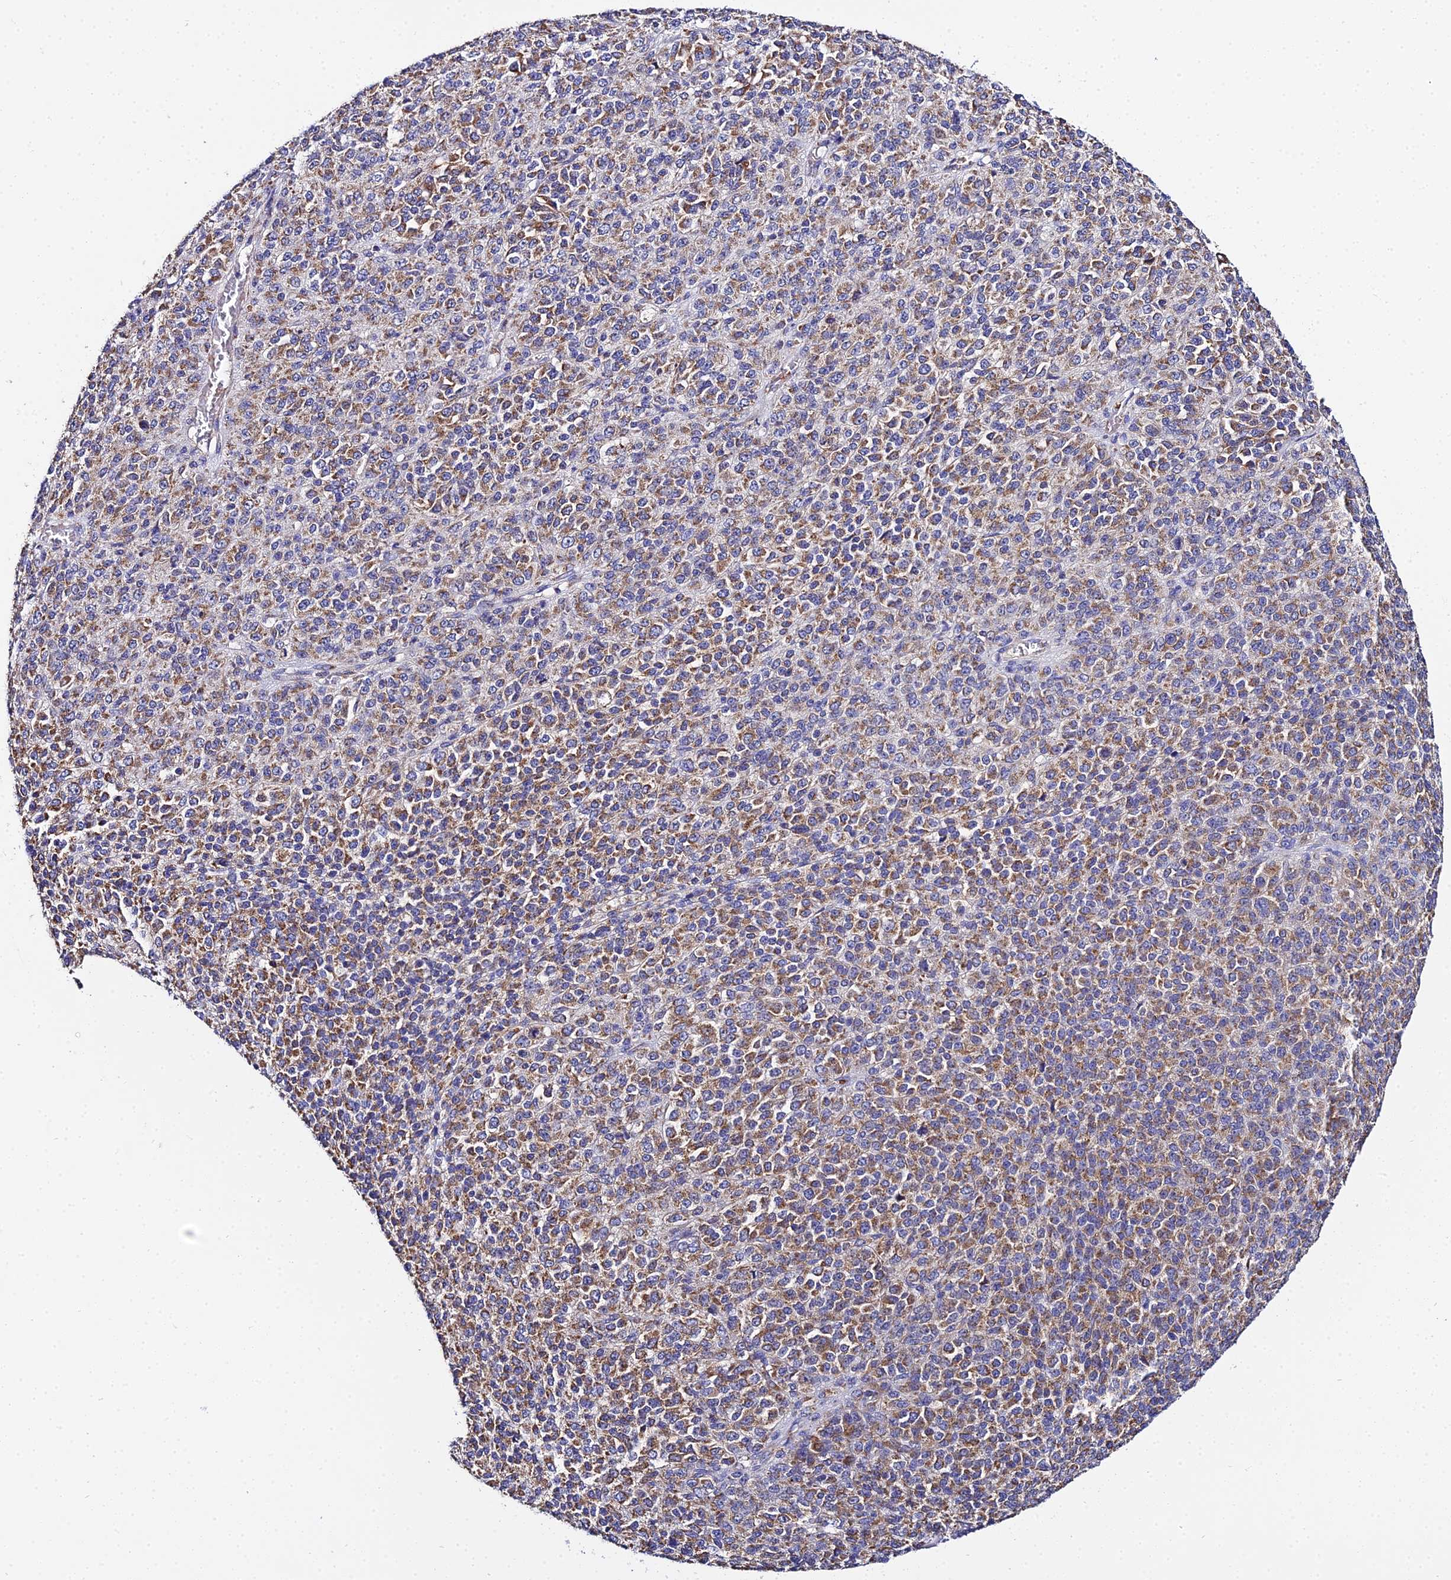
{"staining": {"intensity": "moderate", "quantity": ">75%", "location": "cytoplasmic/membranous"}, "tissue": "melanoma", "cell_type": "Tumor cells", "image_type": "cancer", "snomed": [{"axis": "morphology", "description": "Malignant melanoma, Metastatic site"}, {"axis": "topography", "description": "Brain"}], "caption": "An IHC photomicrograph of neoplastic tissue is shown. Protein staining in brown shows moderate cytoplasmic/membranous positivity in malignant melanoma (metastatic site) within tumor cells. The protein is stained brown, and the nuclei are stained in blue (DAB (3,3'-diaminobenzidine) IHC with brightfield microscopy, high magnification).", "gene": "TYW5", "patient": {"sex": "female", "age": 56}}